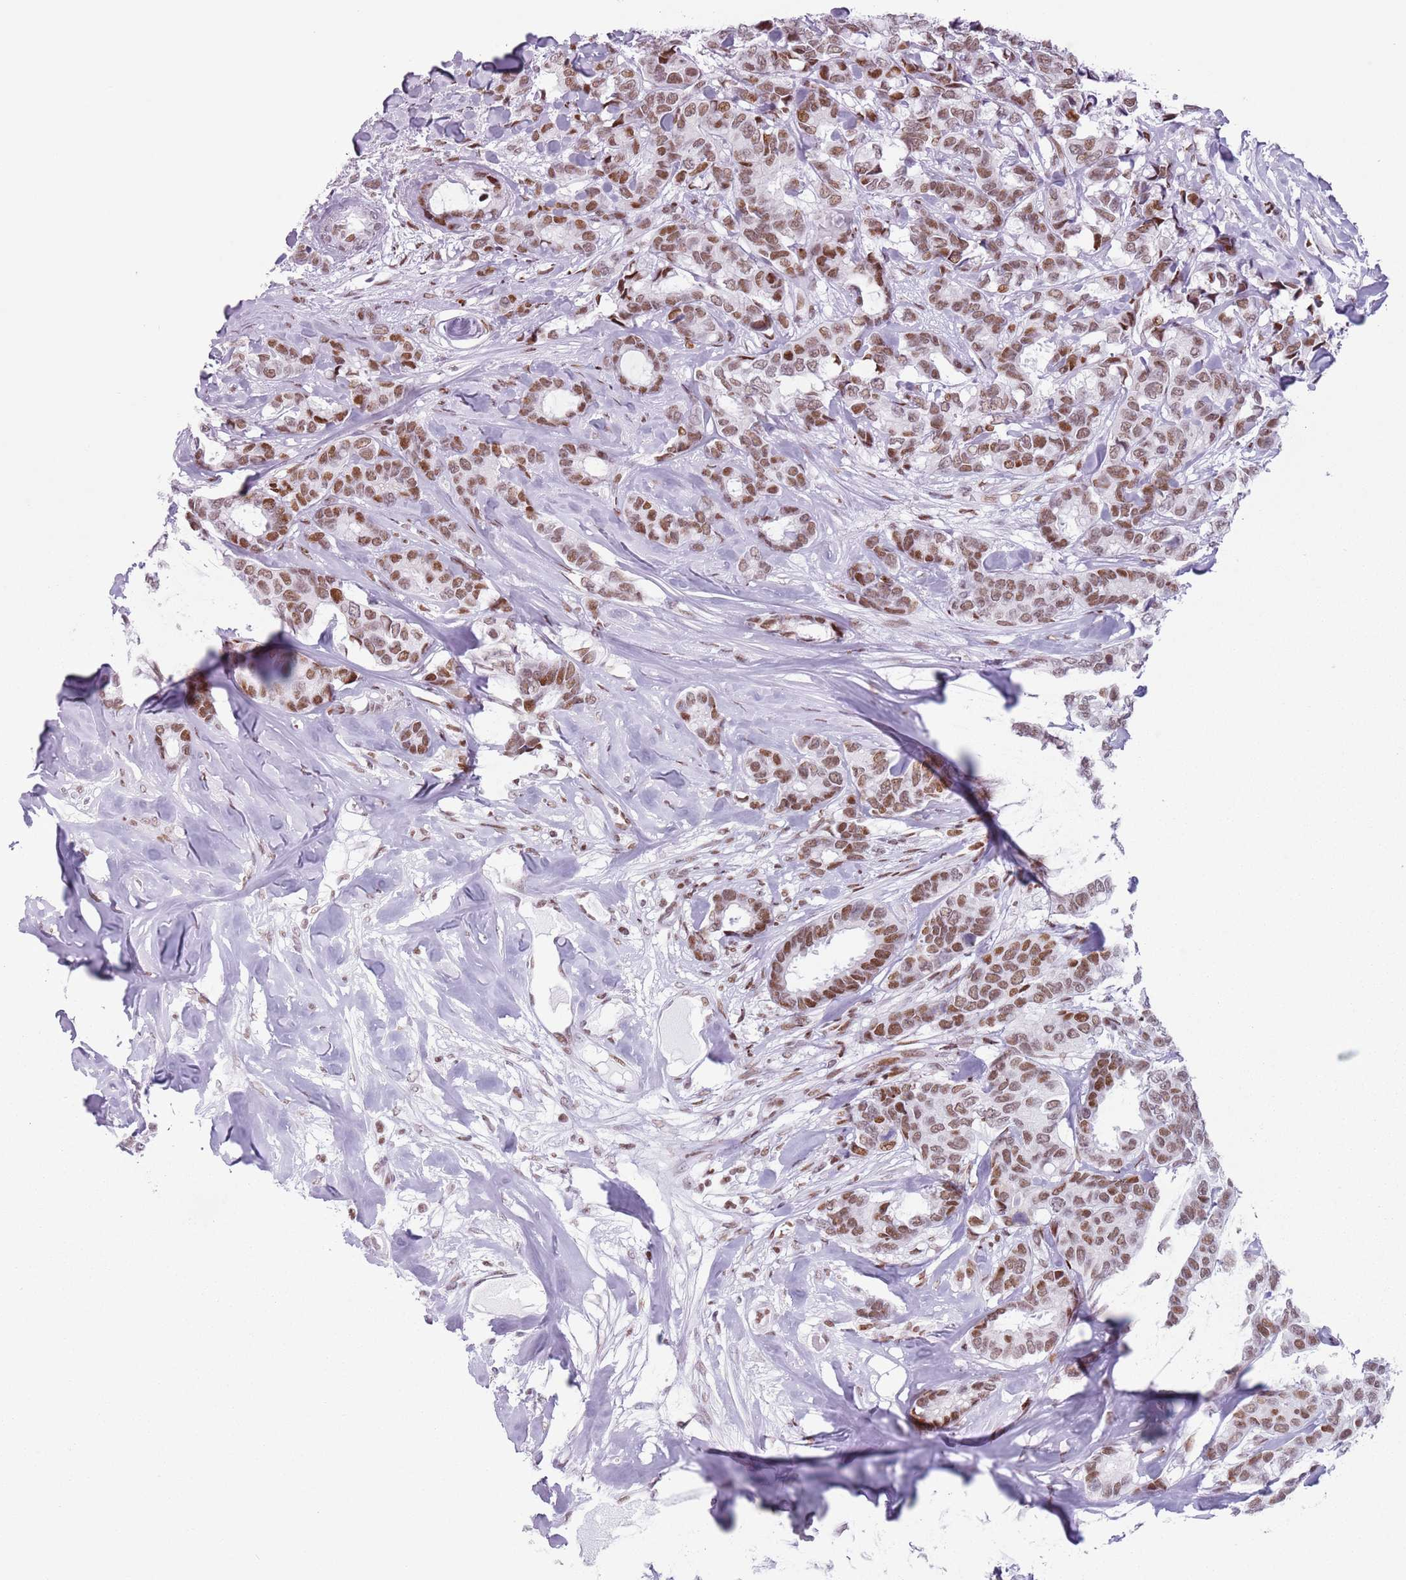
{"staining": {"intensity": "moderate", "quantity": ">75%", "location": "nuclear"}, "tissue": "breast cancer", "cell_type": "Tumor cells", "image_type": "cancer", "snomed": [{"axis": "morphology", "description": "Duct carcinoma"}, {"axis": "topography", "description": "Breast"}], "caption": "IHC of human intraductal carcinoma (breast) shows medium levels of moderate nuclear staining in approximately >75% of tumor cells.", "gene": "FAM104B", "patient": {"sex": "female", "age": 87}}